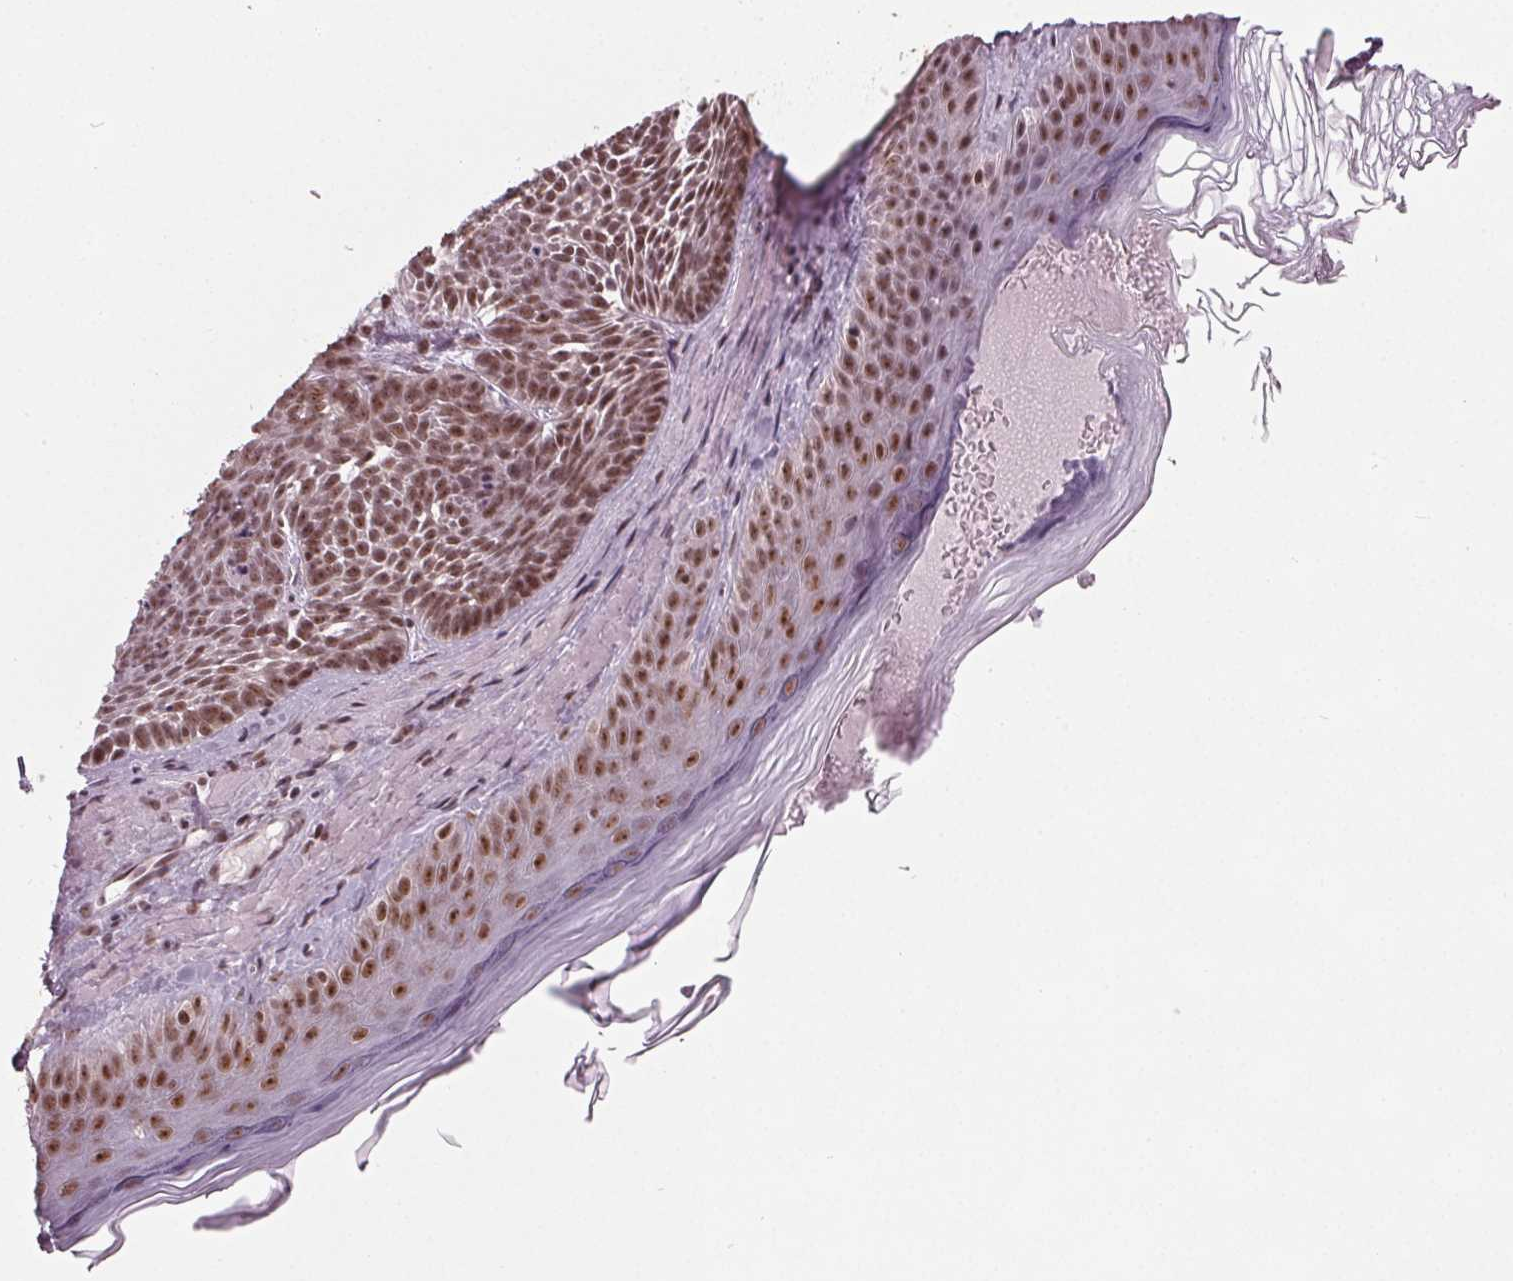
{"staining": {"intensity": "moderate", "quantity": ">75%", "location": "nuclear"}, "tissue": "skin cancer", "cell_type": "Tumor cells", "image_type": "cancer", "snomed": [{"axis": "morphology", "description": "Basal cell carcinoma"}, {"axis": "topography", "description": "Skin"}], "caption": "Basal cell carcinoma (skin) stained with DAB immunohistochemistry exhibits medium levels of moderate nuclear positivity in about >75% of tumor cells.", "gene": "DDX41", "patient": {"sex": "male", "age": 81}}